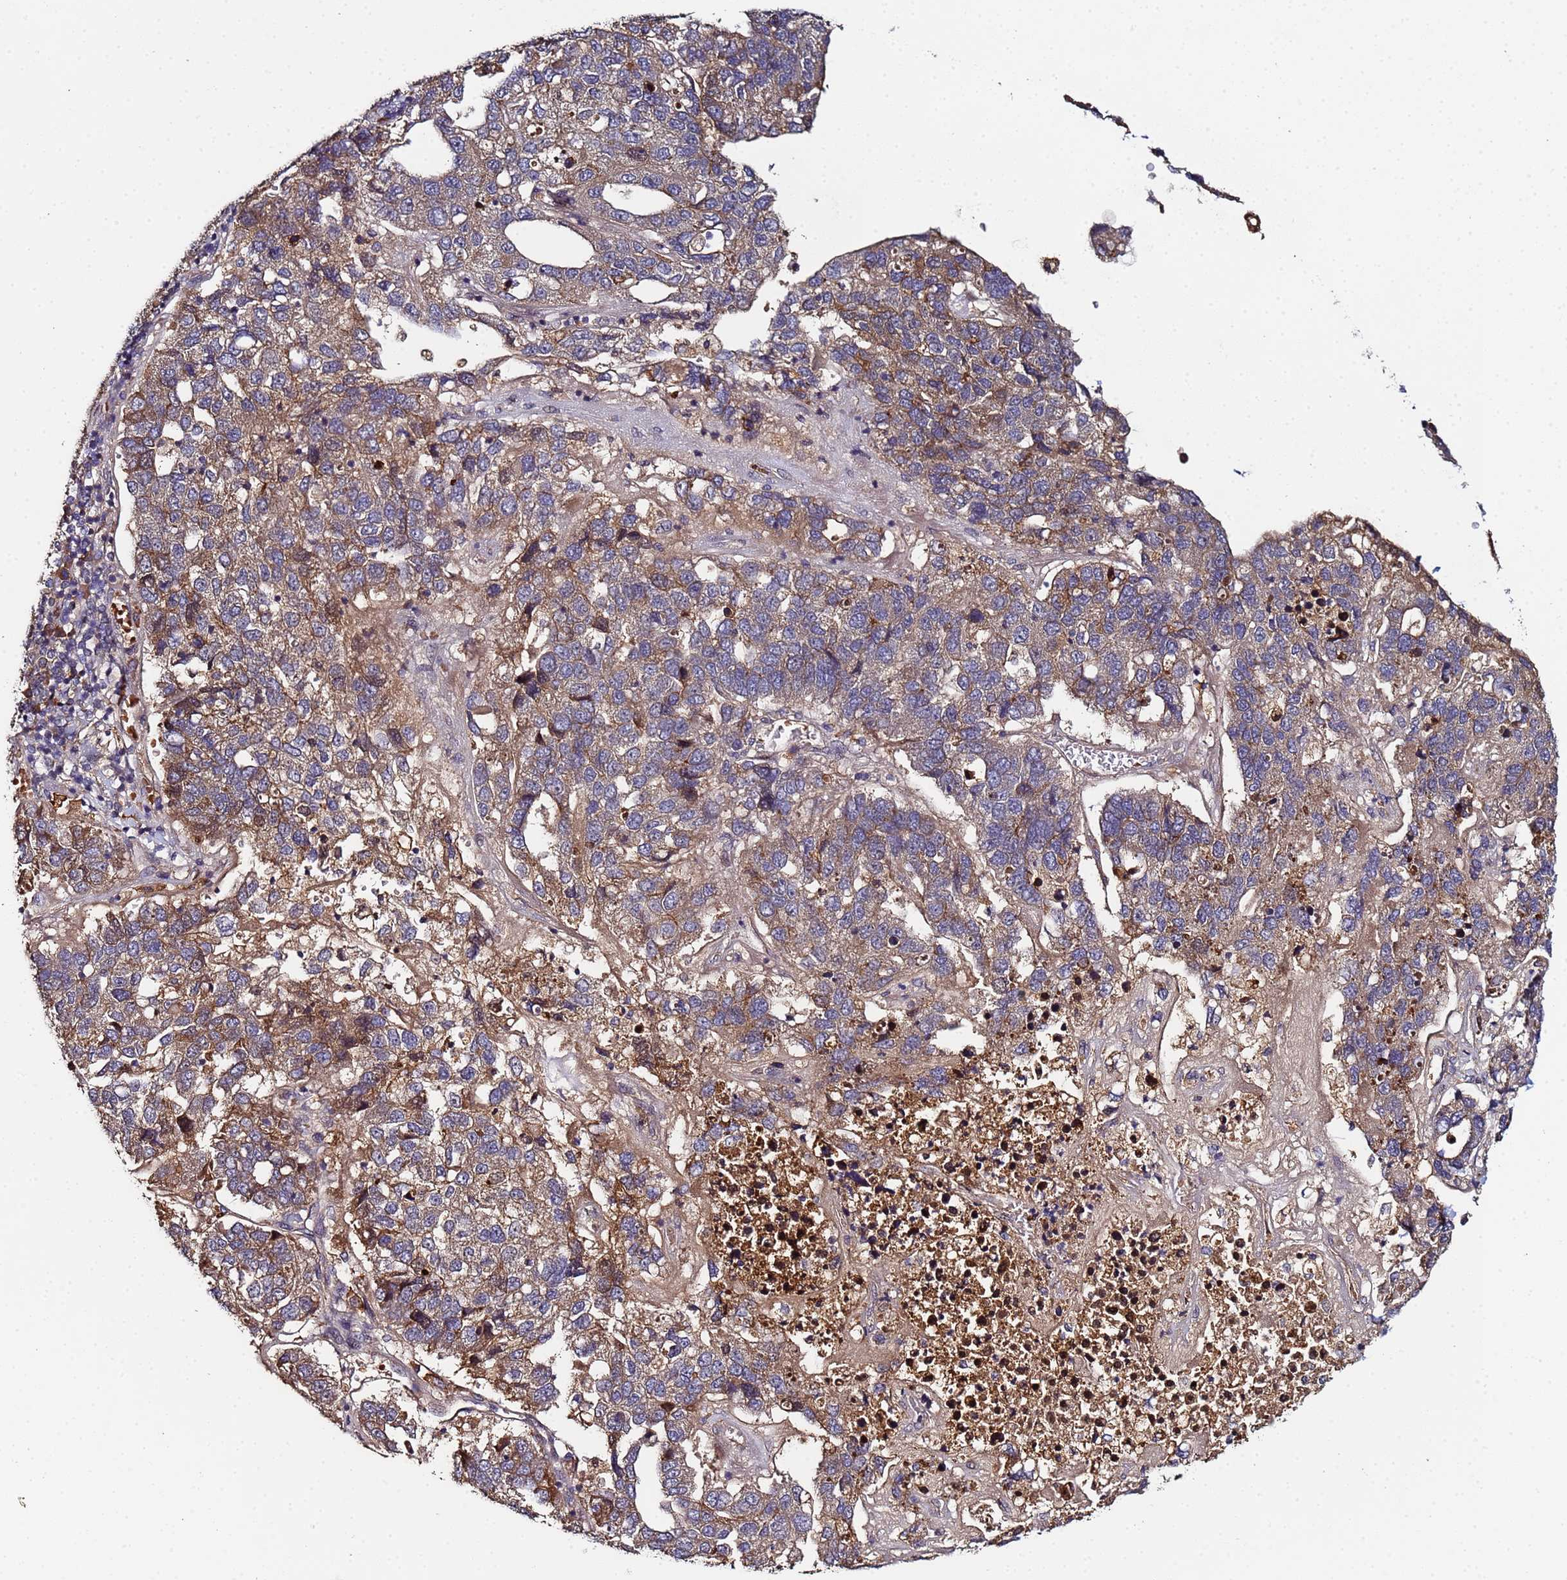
{"staining": {"intensity": "moderate", "quantity": ">75%", "location": "cytoplasmic/membranous"}, "tissue": "pancreatic cancer", "cell_type": "Tumor cells", "image_type": "cancer", "snomed": [{"axis": "morphology", "description": "Adenocarcinoma, NOS"}, {"axis": "topography", "description": "Pancreas"}], "caption": "Immunohistochemical staining of human pancreatic cancer reveals medium levels of moderate cytoplasmic/membranous positivity in about >75% of tumor cells.", "gene": "OSER1", "patient": {"sex": "female", "age": 61}}